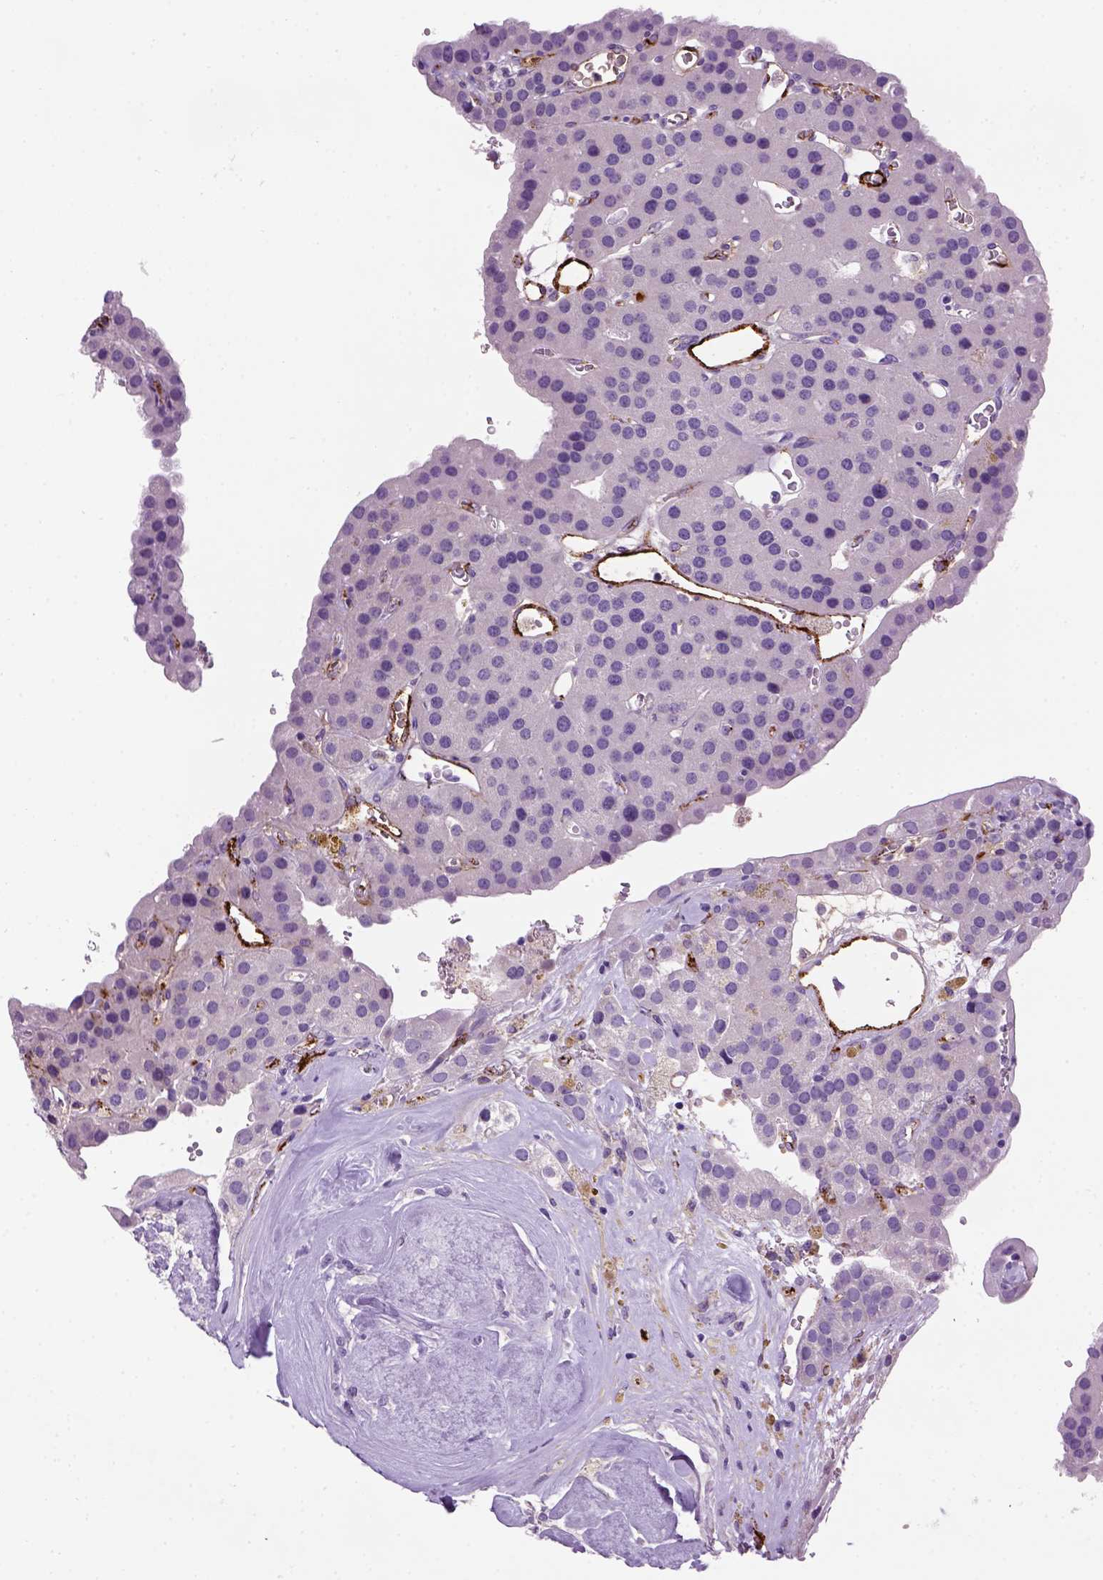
{"staining": {"intensity": "negative", "quantity": "none", "location": "none"}, "tissue": "parathyroid gland", "cell_type": "Glandular cells", "image_type": "normal", "snomed": [{"axis": "morphology", "description": "Normal tissue, NOS"}, {"axis": "morphology", "description": "Adenoma, NOS"}, {"axis": "topography", "description": "Parathyroid gland"}], "caption": "Immunohistochemistry micrograph of normal parathyroid gland: human parathyroid gland stained with DAB (3,3'-diaminobenzidine) exhibits no significant protein positivity in glandular cells. (Stains: DAB (3,3'-diaminobenzidine) immunohistochemistry with hematoxylin counter stain, Microscopy: brightfield microscopy at high magnification).", "gene": "VWF", "patient": {"sex": "female", "age": 86}}